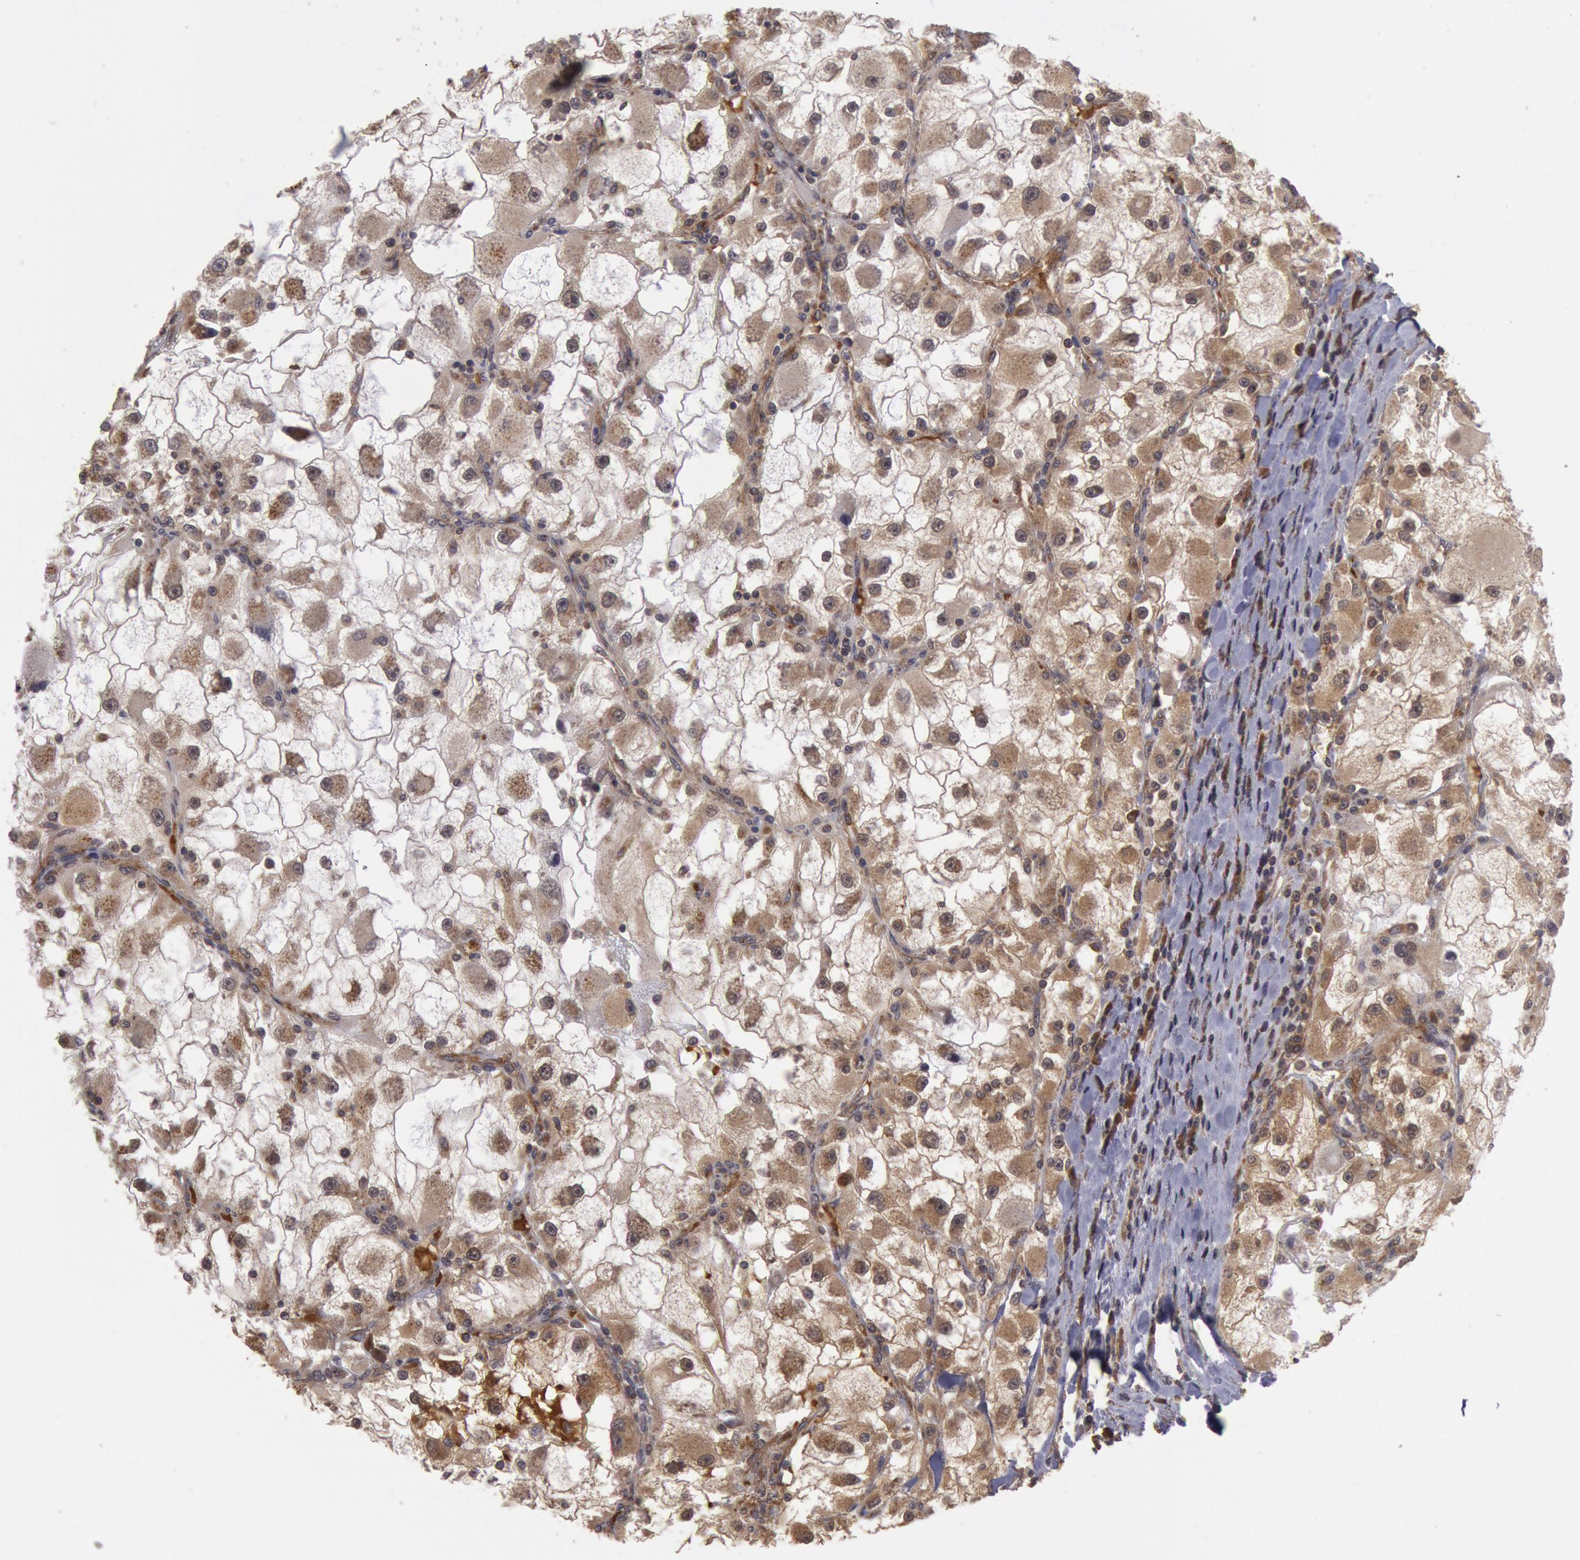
{"staining": {"intensity": "weak", "quantity": "25%-75%", "location": "cytoplasmic/membranous"}, "tissue": "renal cancer", "cell_type": "Tumor cells", "image_type": "cancer", "snomed": [{"axis": "morphology", "description": "Adenocarcinoma, NOS"}, {"axis": "topography", "description": "Kidney"}], "caption": "About 25%-75% of tumor cells in human renal cancer exhibit weak cytoplasmic/membranous protein expression as visualized by brown immunohistochemical staining.", "gene": "USP14", "patient": {"sex": "female", "age": 73}}